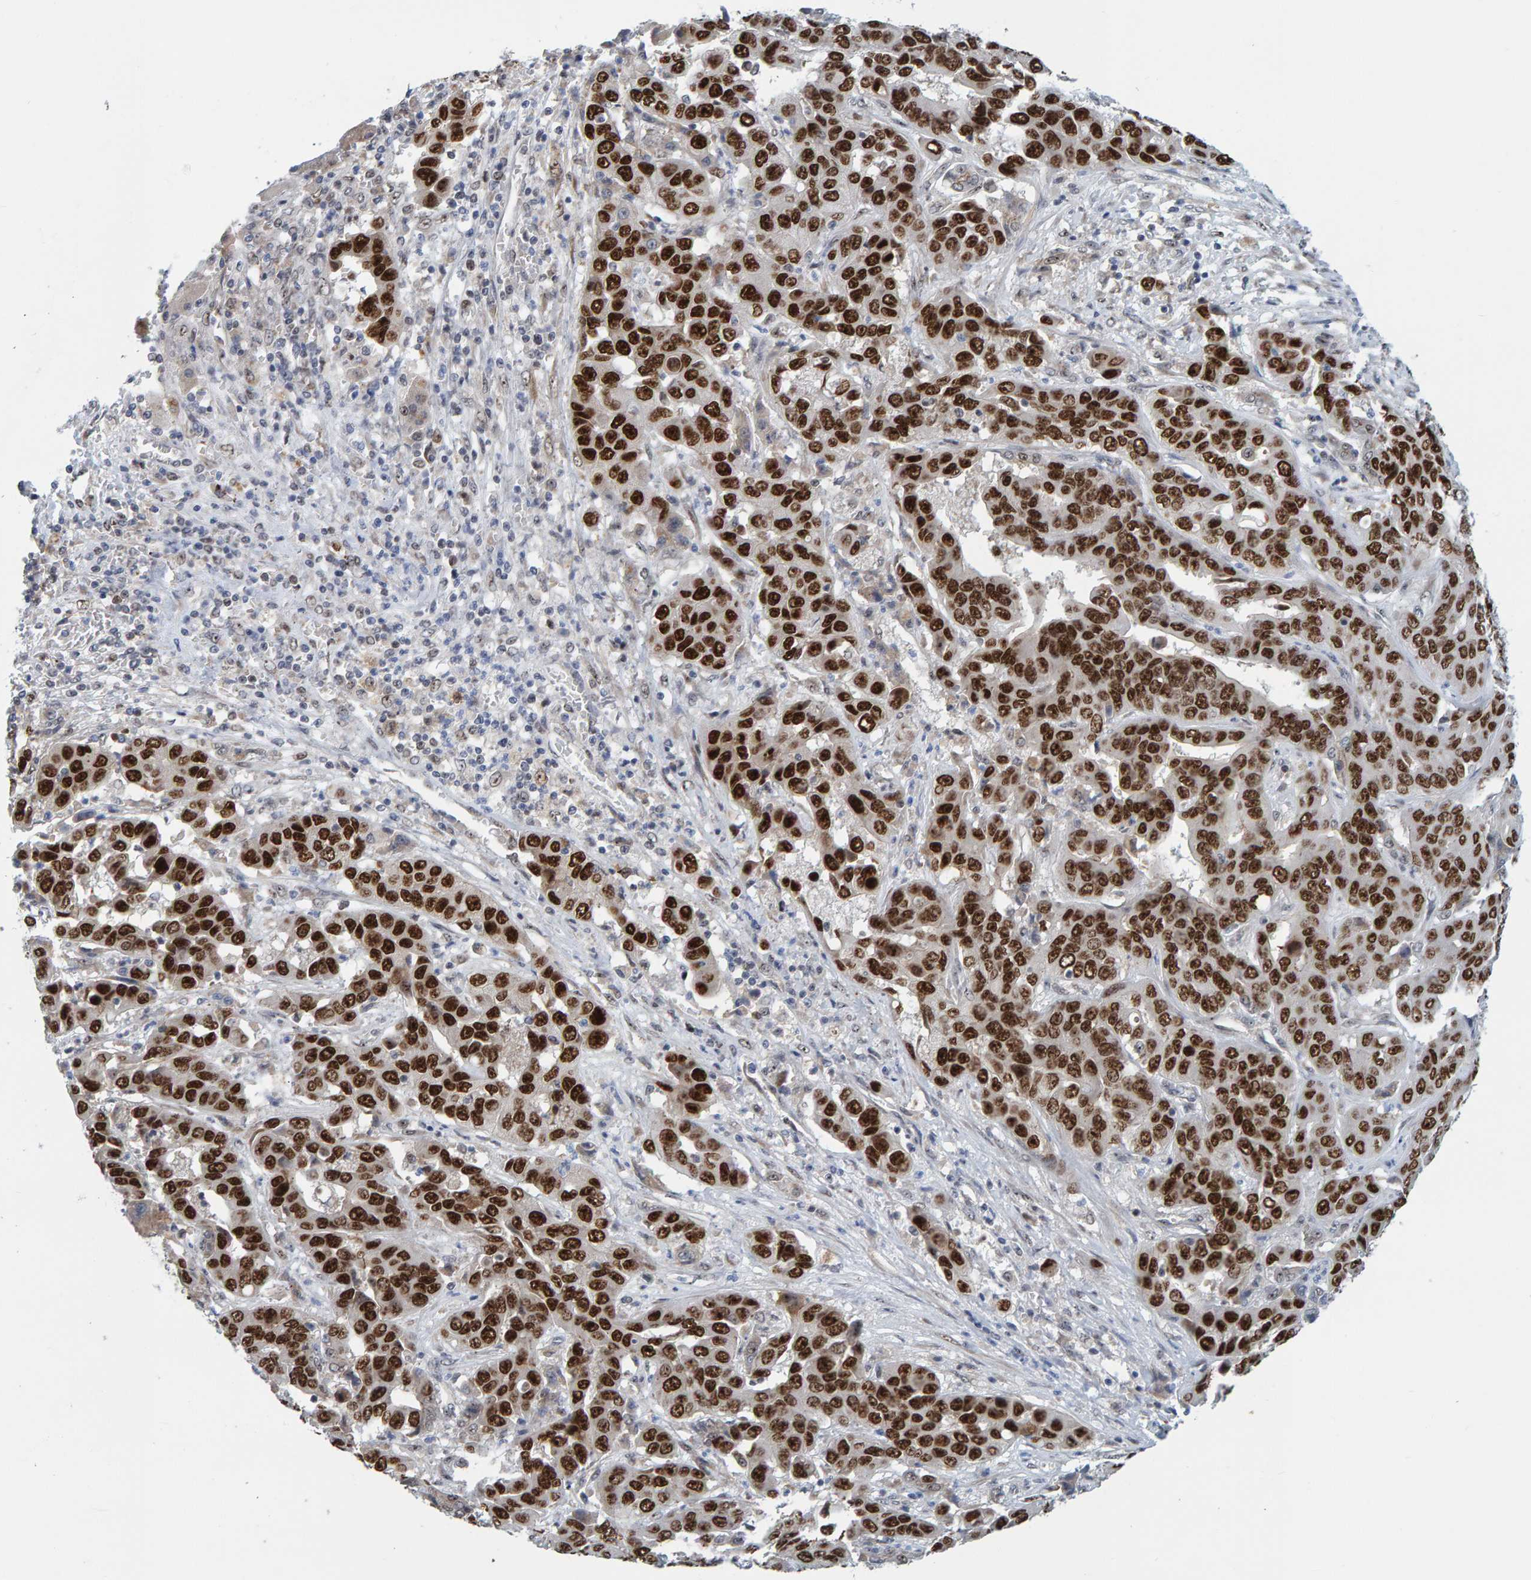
{"staining": {"intensity": "strong", "quantity": ">75%", "location": "nuclear"}, "tissue": "liver cancer", "cell_type": "Tumor cells", "image_type": "cancer", "snomed": [{"axis": "morphology", "description": "Cholangiocarcinoma"}, {"axis": "topography", "description": "Liver"}], "caption": "Protein analysis of liver cholangiocarcinoma tissue shows strong nuclear staining in approximately >75% of tumor cells. Immunohistochemistry stains the protein of interest in brown and the nuclei are stained blue.", "gene": "POLR1E", "patient": {"sex": "female", "age": 52}}